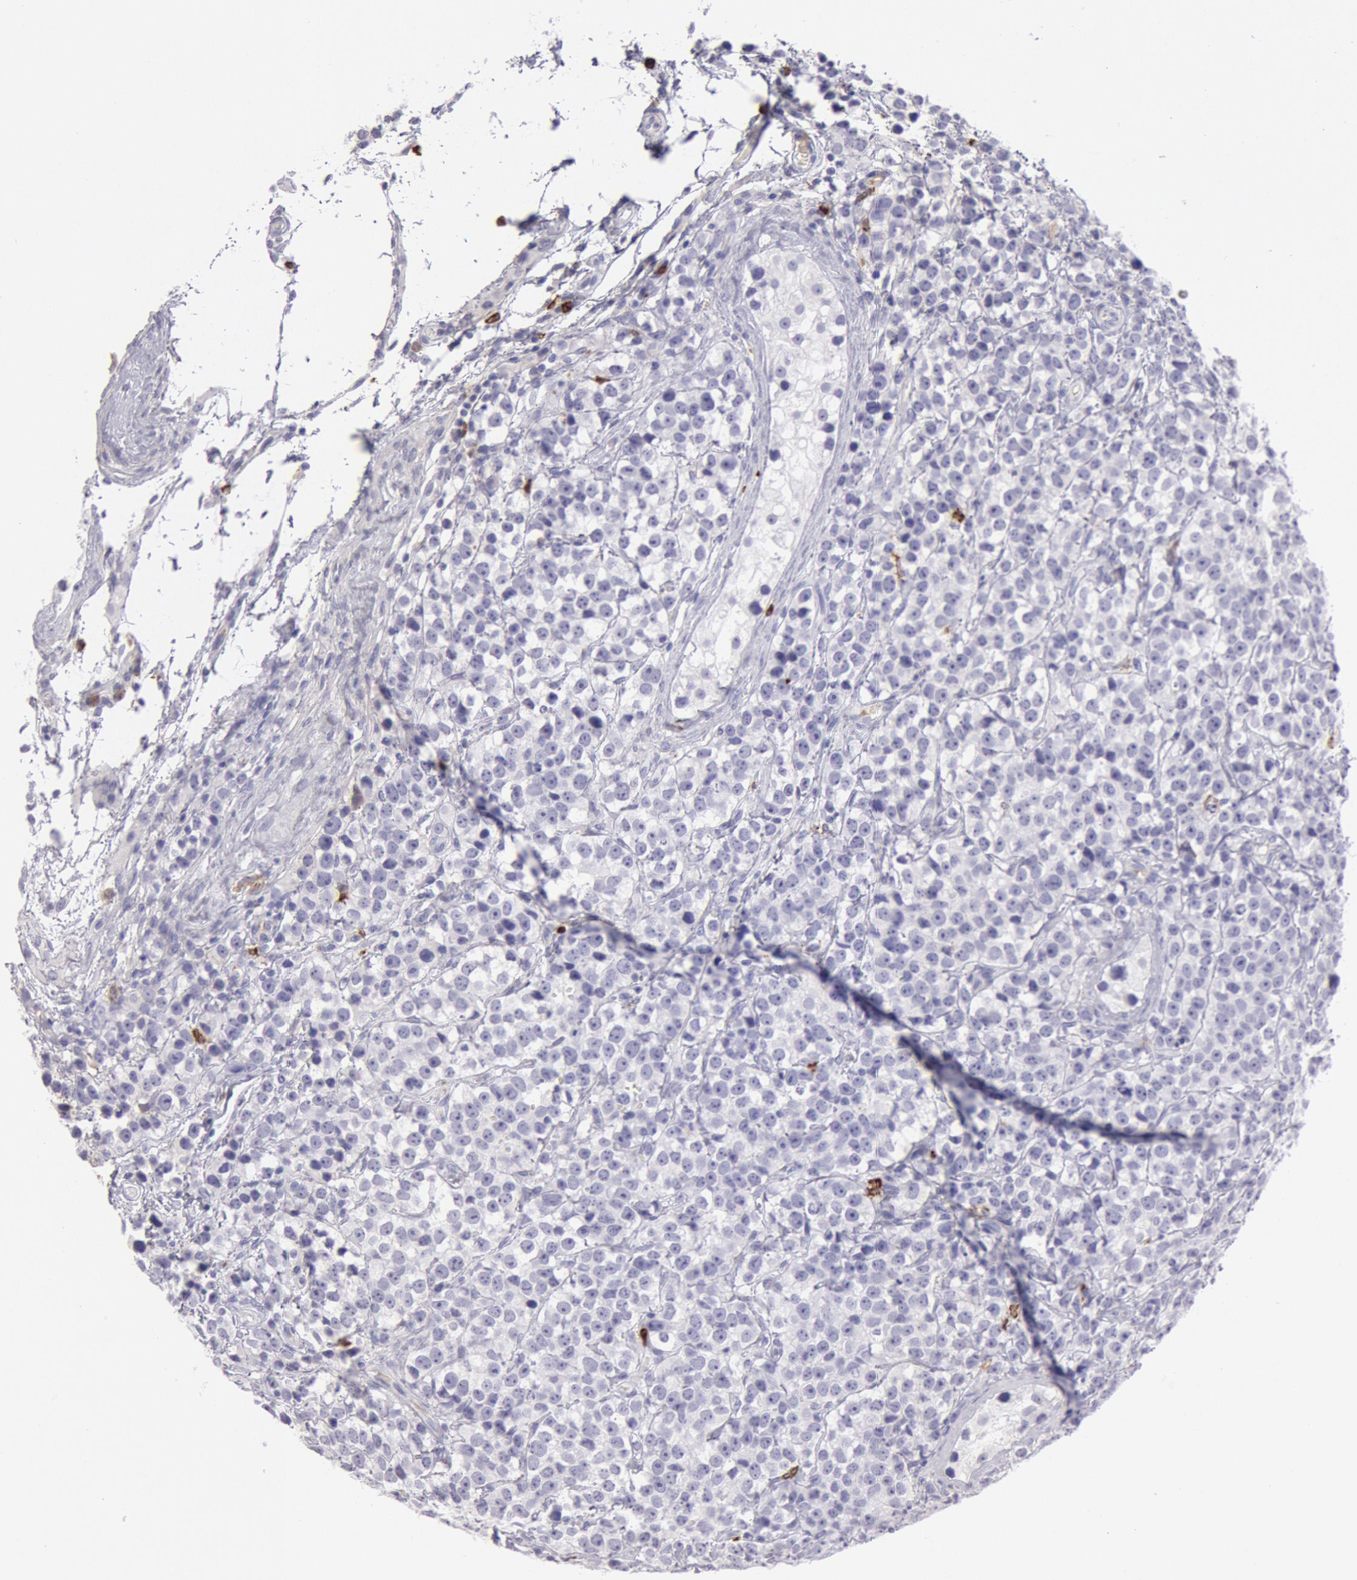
{"staining": {"intensity": "negative", "quantity": "none", "location": "none"}, "tissue": "testis cancer", "cell_type": "Tumor cells", "image_type": "cancer", "snomed": [{"axis": "morphology", "description": "Seminoma, NOS"}, {"axis": "topography", "description": "Testis"}], "caption": "Photomicrograph shows no significant protein expression in tumor cells of testis seminoma. The staining is performed using DAB brown chromogen with nuclei counter-stained in using hematoxylin.", "gene": "FCN1", "patient": {"sex": "male", "age": 25}}